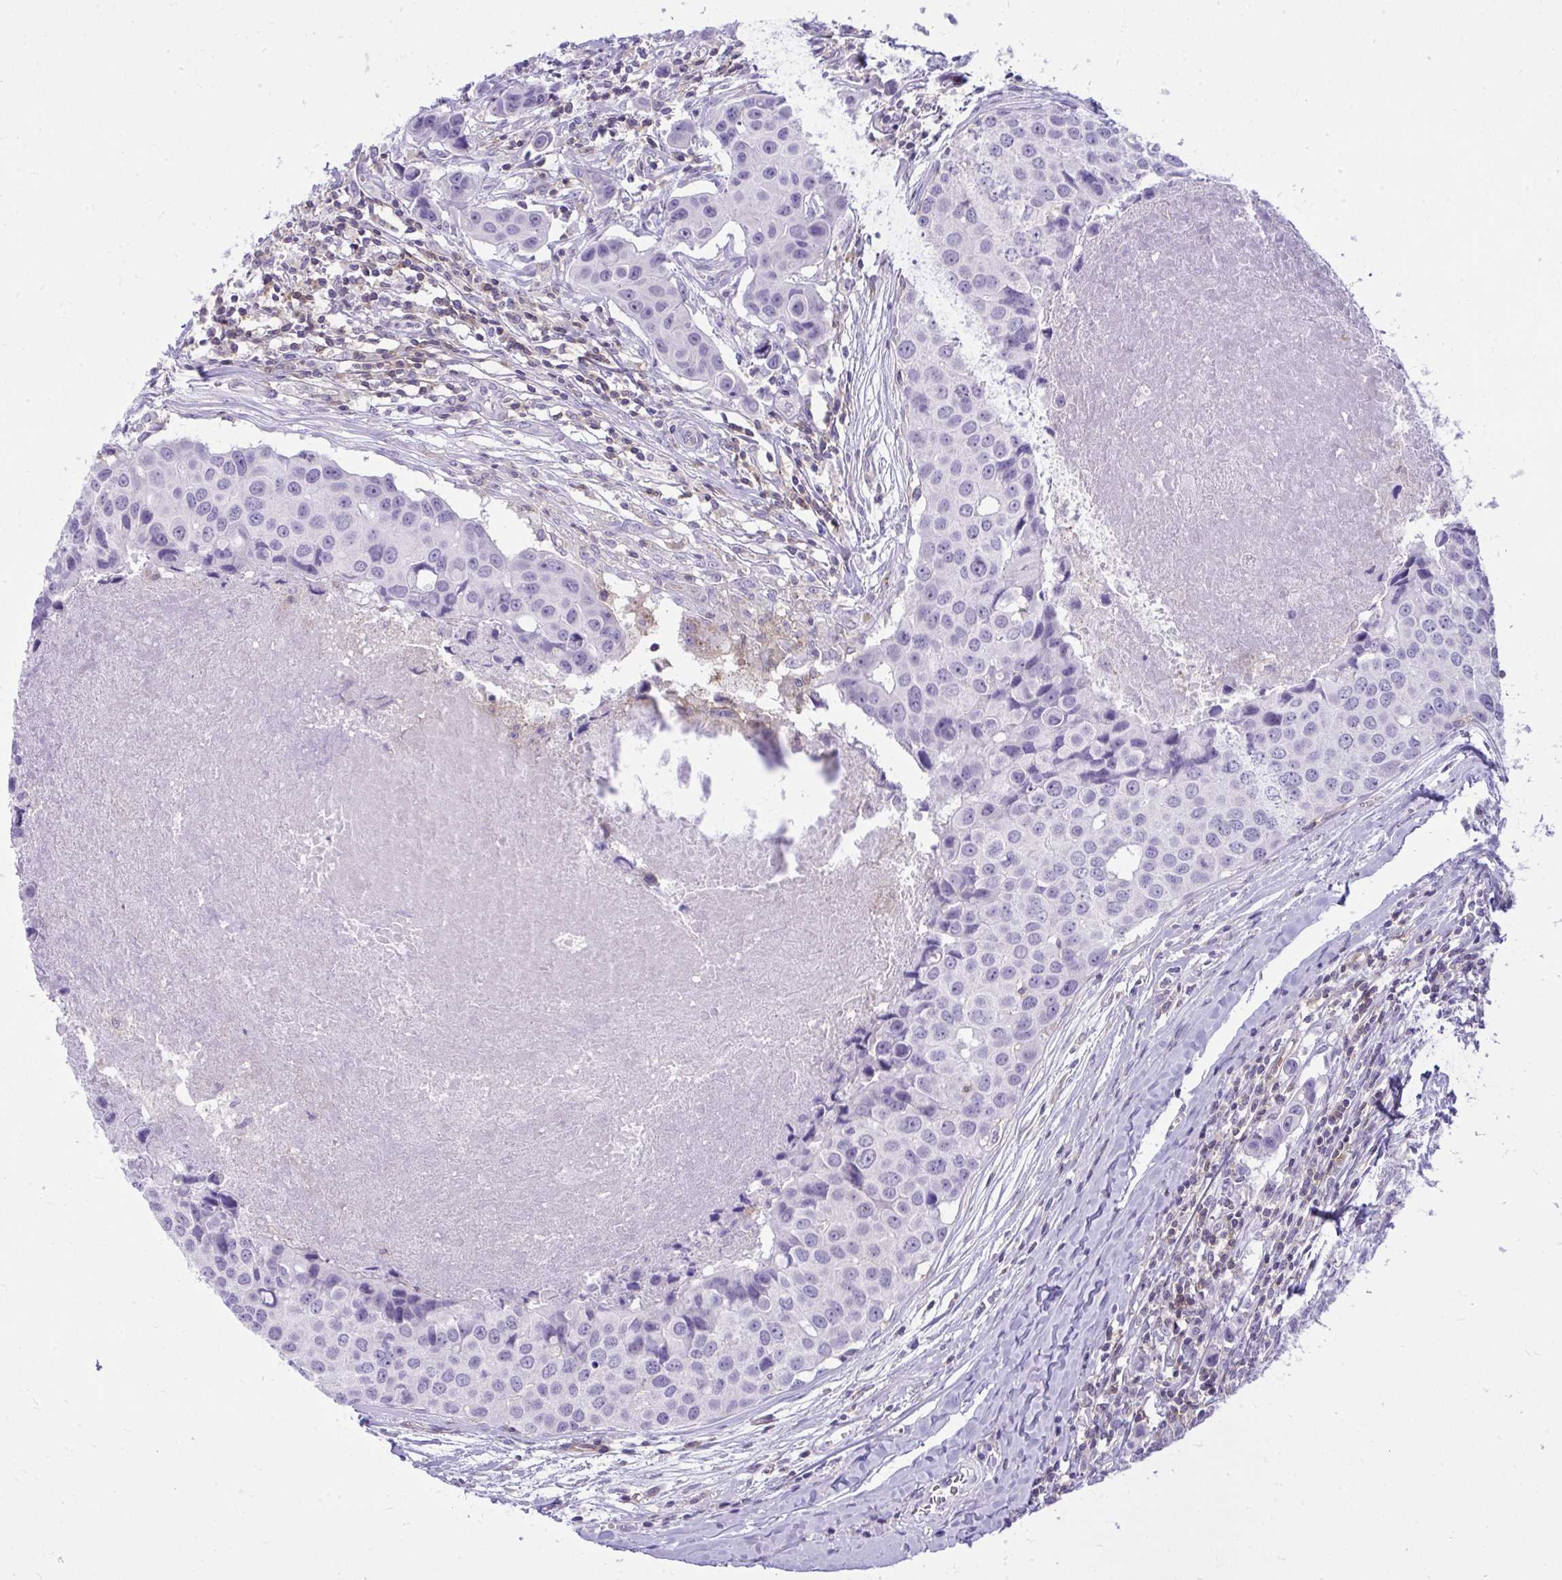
{"staining": {"intensity": "negative", "quantity": "none", "location": "none"}, "tissue": "breast cancer", "cell_type": "Tumor cells", "image_type": "cancer", "snomed": [{"axis": "morphology", "description": "Duct carcinoma"}, {"axis": "topography", "description": "Breast"}], "caption": "A histopathology image of invasive ductal carcinoma (breast) stained for a protein exhibits no brown staining in tumor cells. Nuclei are stained in blue.", "gene": "GPRIN3", "patient": {"sex": "female", "age": 24}}